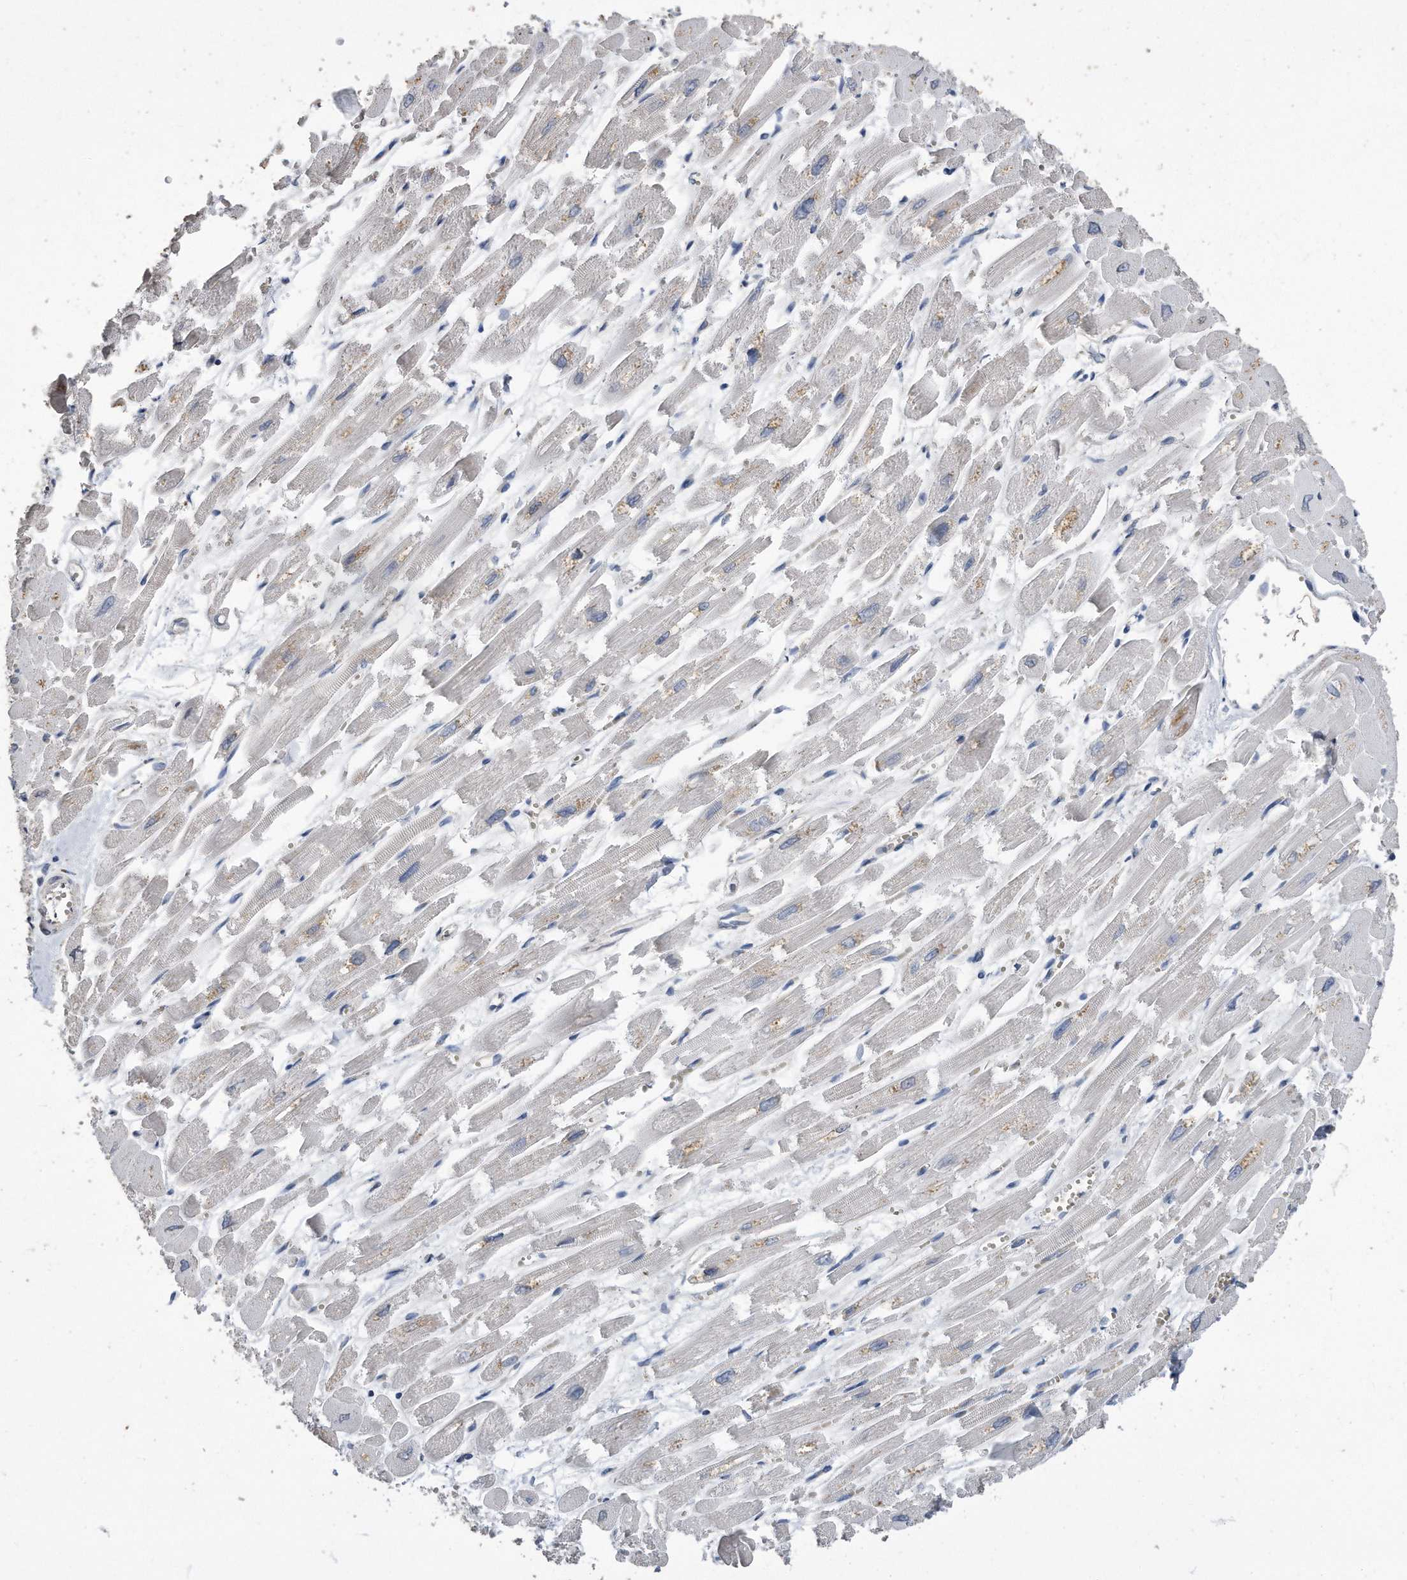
{"staining": {"intensity": "negative", "quantity": "none", "location": "none"}, "tissue": "heart muscle", "cell_type": "Cardiomyocytes", "image_type": "normal", "snomed": [{"axis": "morphology", "description": "Normal tissue, NOS"}, {"axis": "topography", "description": "Heart"}], "caption": "Cardiomyocytes are negative for protein expression in benign human heart muscle. (Immunohistochemistry (ihc), brightfield microscopy, high magnification).", "gene": "CDCP1", "patient": {"sex": "male", "age": 54}}